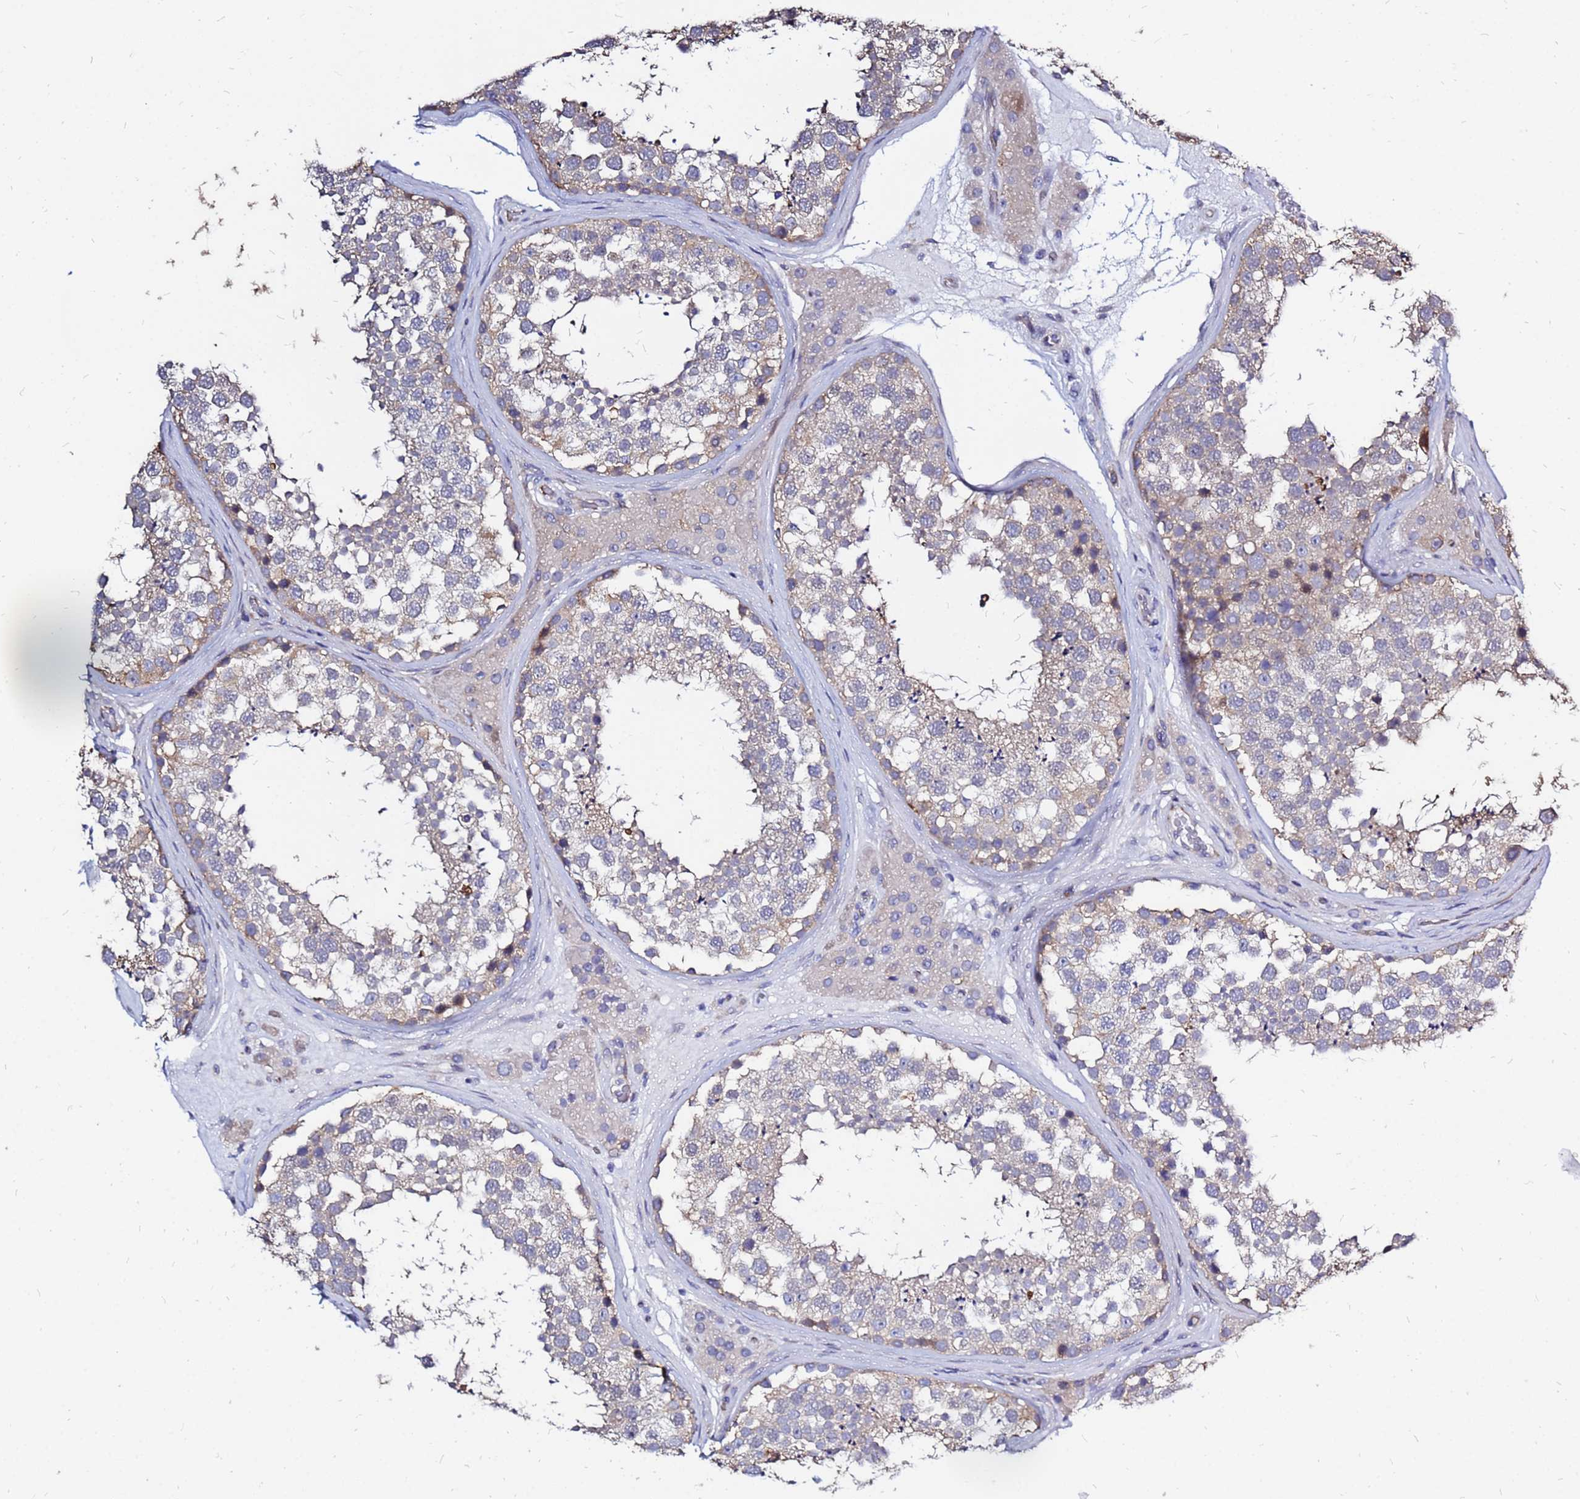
{"staining": {"intensity": "moderate", "quantity": "25%-75%", "location": "cytoplasmic/membranous"}, "tissue": "testis", "cell_type": "Cells in seminiferous ducts", "image_type": "normal", "snomed": [{"axis": "morphology", "description": "Normal tissue, NOS"}, {"axis": "topography", "description": "Testis"}], "caption": "A medium amount of moderate cytoplasmic/membranous expression is seen in approximately 25%-75% of cells in seminiferous ducts in benign testis.", "gene": "MOB2", "patient": {"sex": "male", "age": 46}}